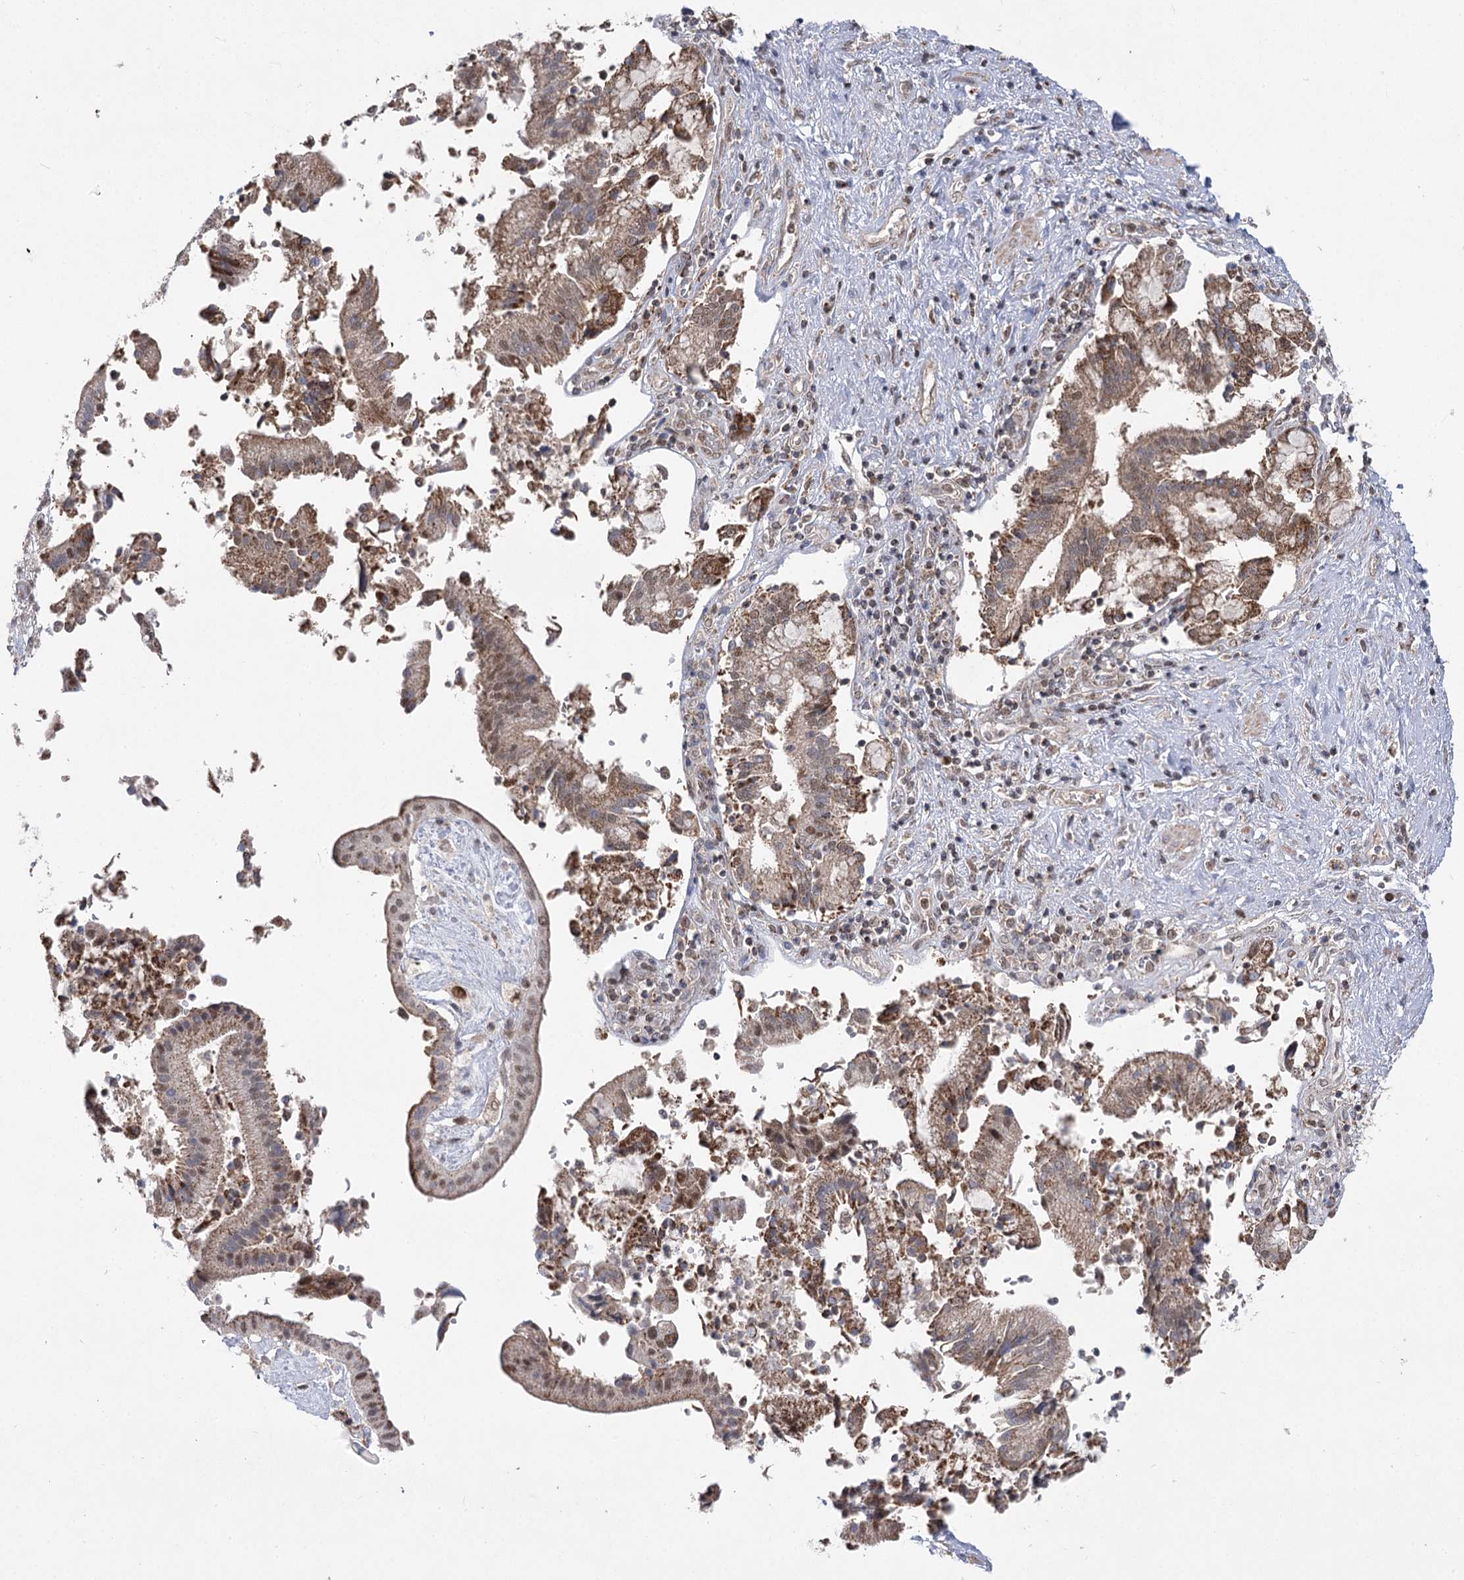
{"staining": {"intensity": "moderate", "quantity": ">75%", "location": "nuclear"}, "tissue": "pancreatic cancer", "cell_type": "Tumor cells", "image_type": "cancer", "snomed": [{"axis": "morphology", "description": "Adenocarcinoma, NOS"}, {"axis": "topography", "description": "Pancreas"}], "caption": "A high-resolution histopathology image shows immunohistochemistry (IHC) staining of pancreatic cancer, which shows moderate nuclear positivity in approximately >75% of tumor cells.", "gene": "SLC4A1AP", "patient": {"sex": "male", "age": 46}}